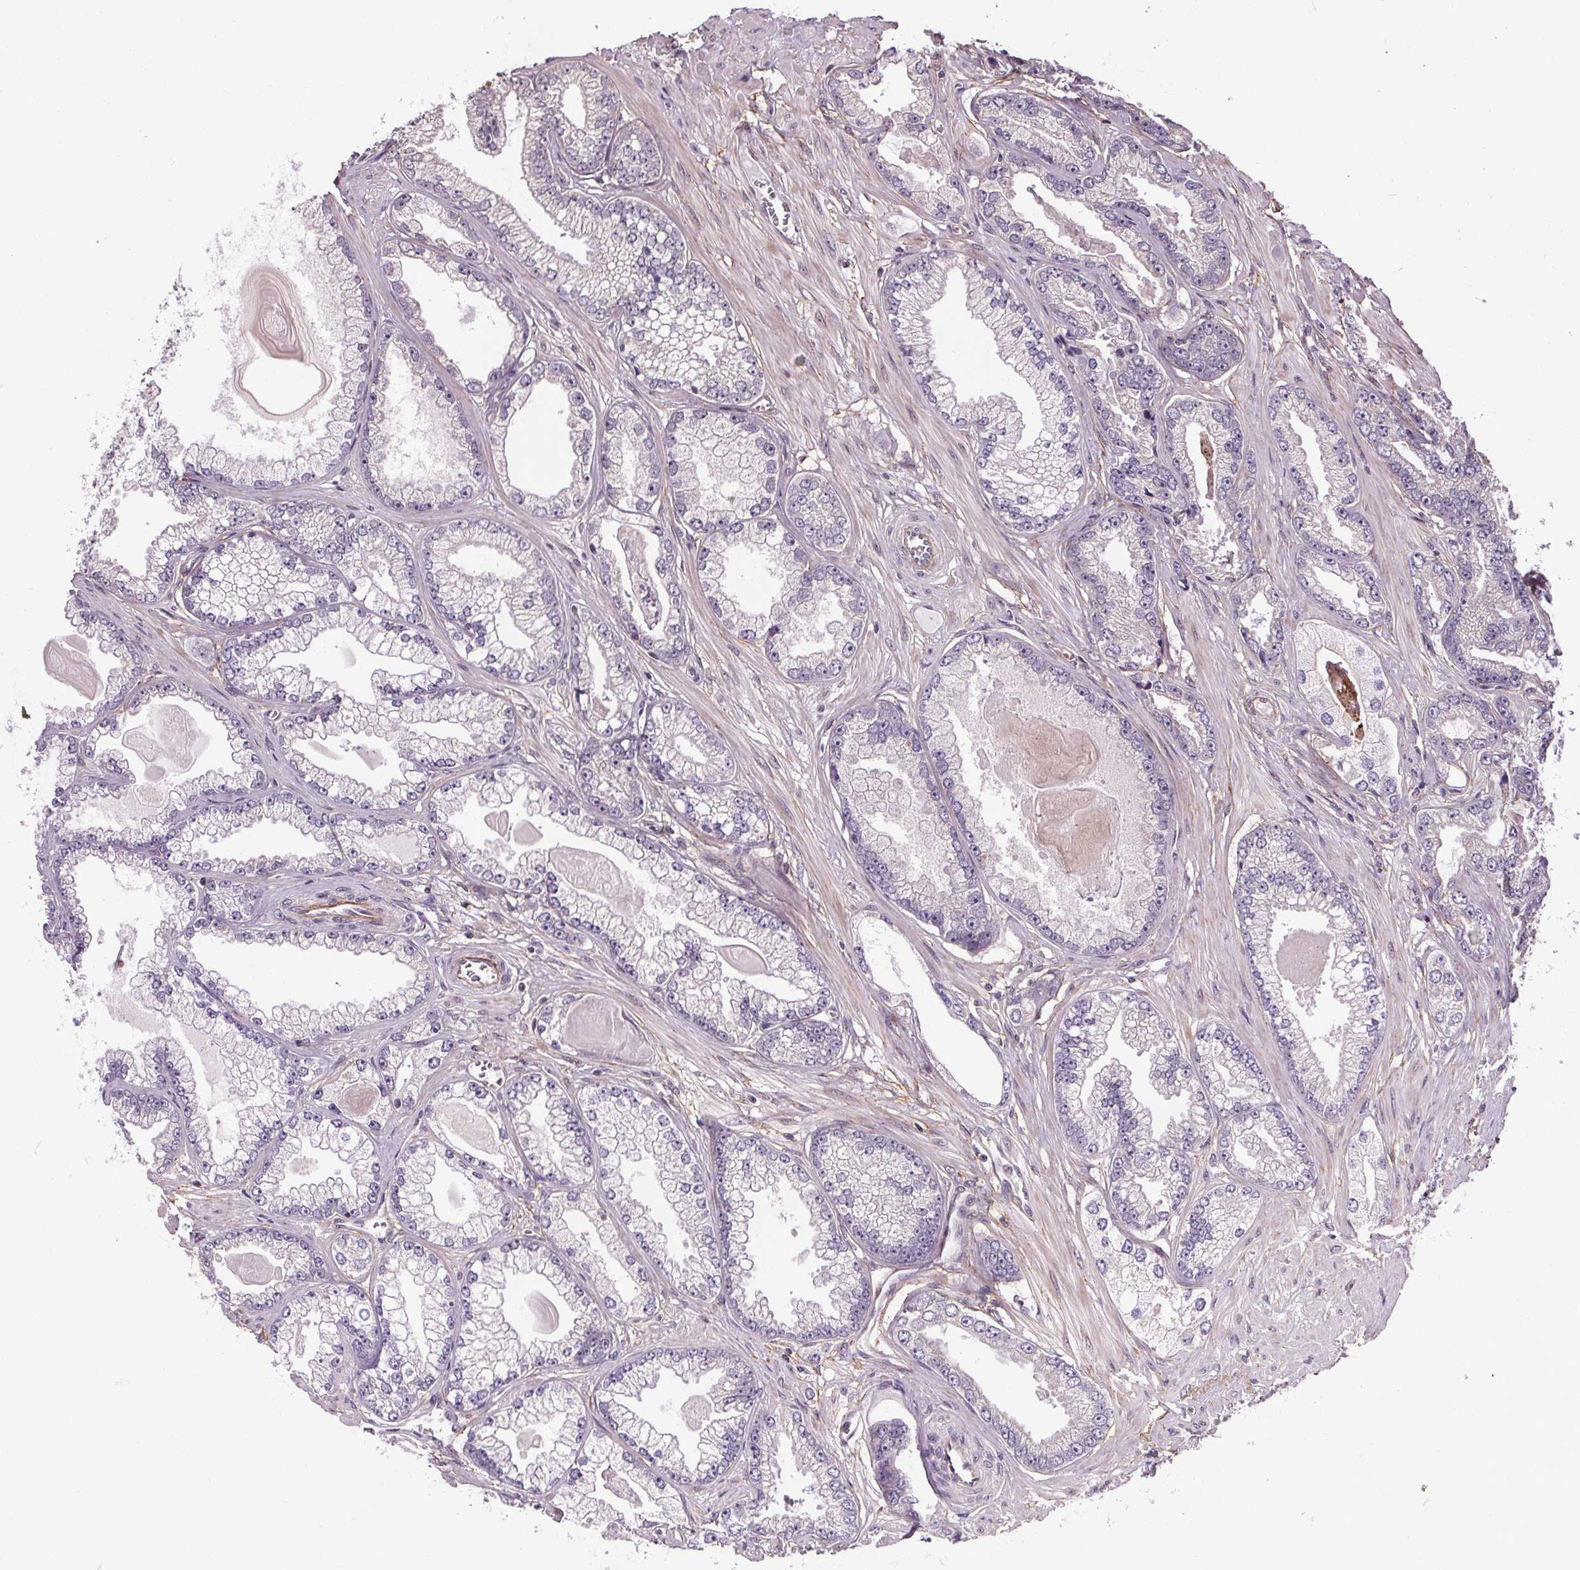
{"staining": {"intensity": "negative", "quantity": "none", "location": "none"}, "tissue": "prostate cancer", "cell_type": "Tumor cells", "image_type": "cancer", "snomed": [{"axis": "morphology", "description": "Adenocarcinoma, Low grade"}, {"axis": "topography", "description": "Prostate"}], "caption": "Human prostate adenocarcinoma (low-grade) stained for a protein using IHC reveals no positivity in tumor cells.", "gene": "KIAA0232", "patient": {"sex": "male", "age": 64}}